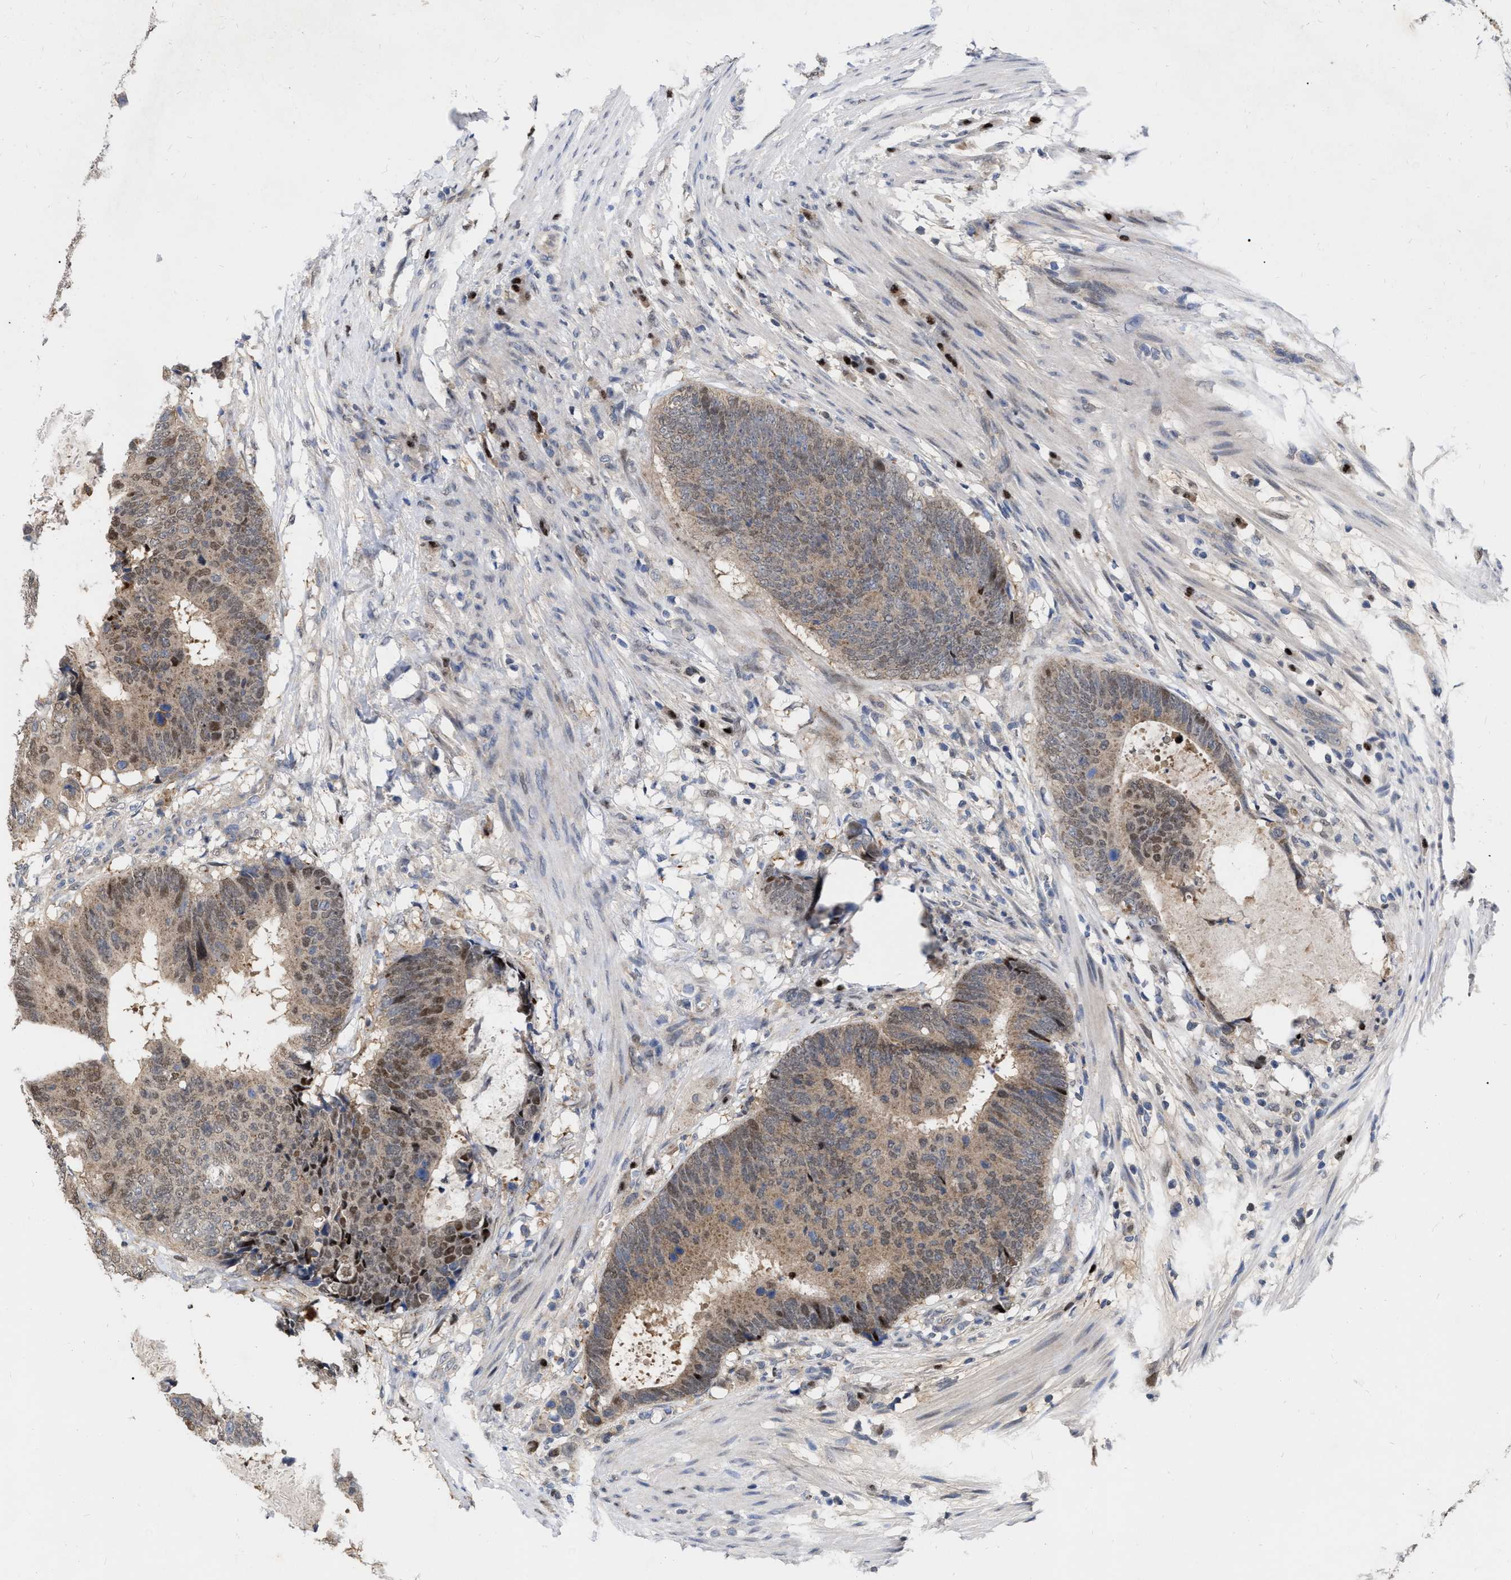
{"staining": {"intensity": "weak", "quantity": ">75%", "location": "cytoplasmic/membranous,nuclear"}, "tissue": "colorectal cancer", "cell_type": "Tumor cells", "image_type": "cancer", "snomed": [{"axis": "morphology", "description": "Adenocarcinoma, NOS"}, {"axis": "topography", "description": "Colon"}], "caption": "Immunohistochemistry (IHC) of colorectal adenocarcinoma displays low levels of weak cytoplasmic/membranous and nuclear staining in about >75% of tumor cells.", "gene": "MDM4", "patient": {"sex": "male", "age": 56}}